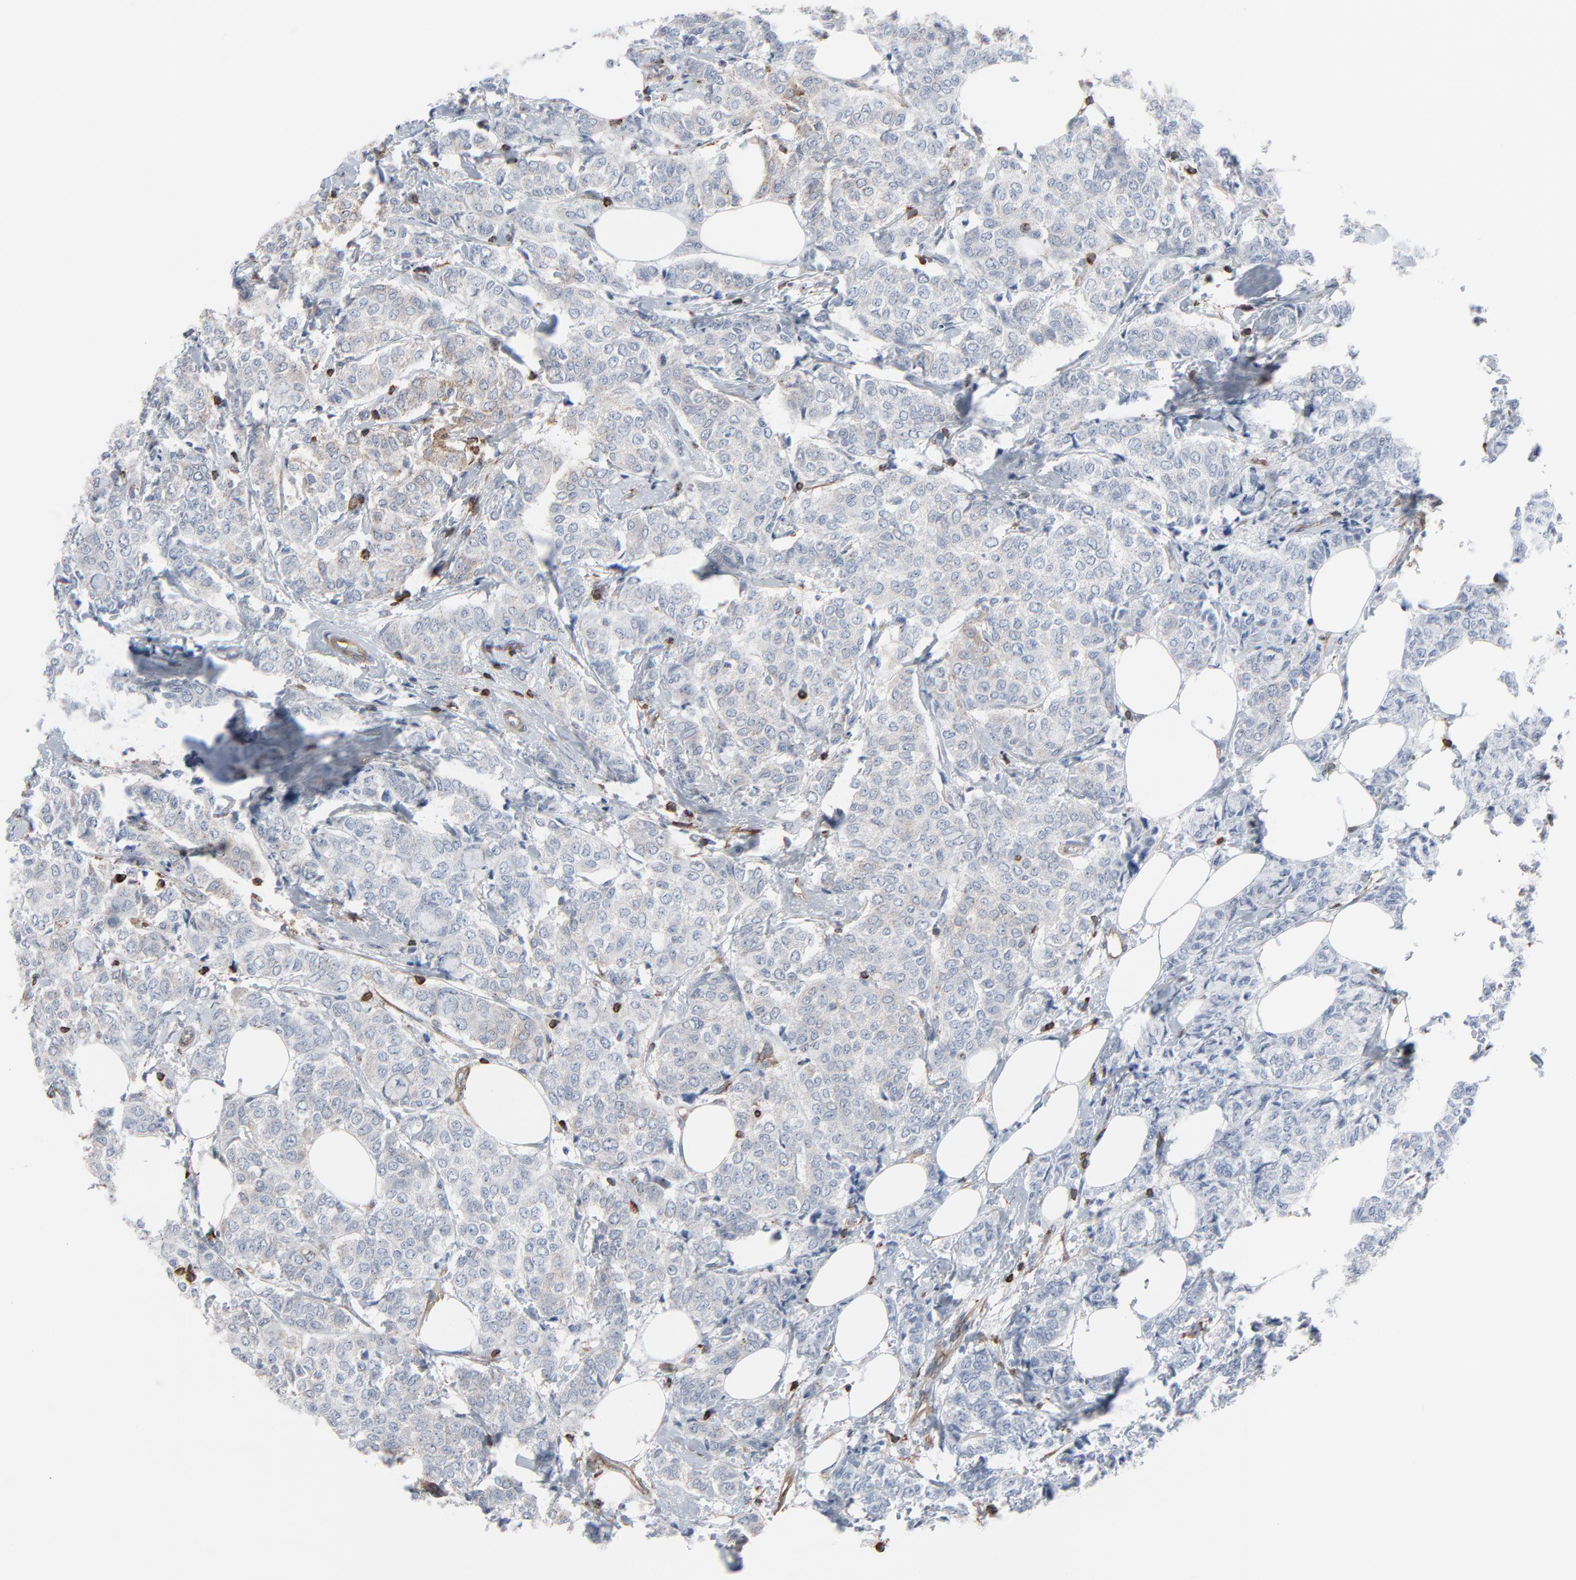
{"staining": {"intensity": "weak", "quantity": "<25%", "location": "cytoplasmic/membranous"}, "tissue": "breast cancer", "cell_type": "Tumor cells", "image_type": "cancer", "snomed": [{"axis": "morphology", "description": "Lobular carcinoma"}, {"axis": "topography", "description": "Breast"}], "caption": "DAB immunohistochemical staining of human breast lobular carcinoma displays no significant positivity in tumor cells.", "gene": "OPTN", "patient": {"sex": "female", "age": 60}}